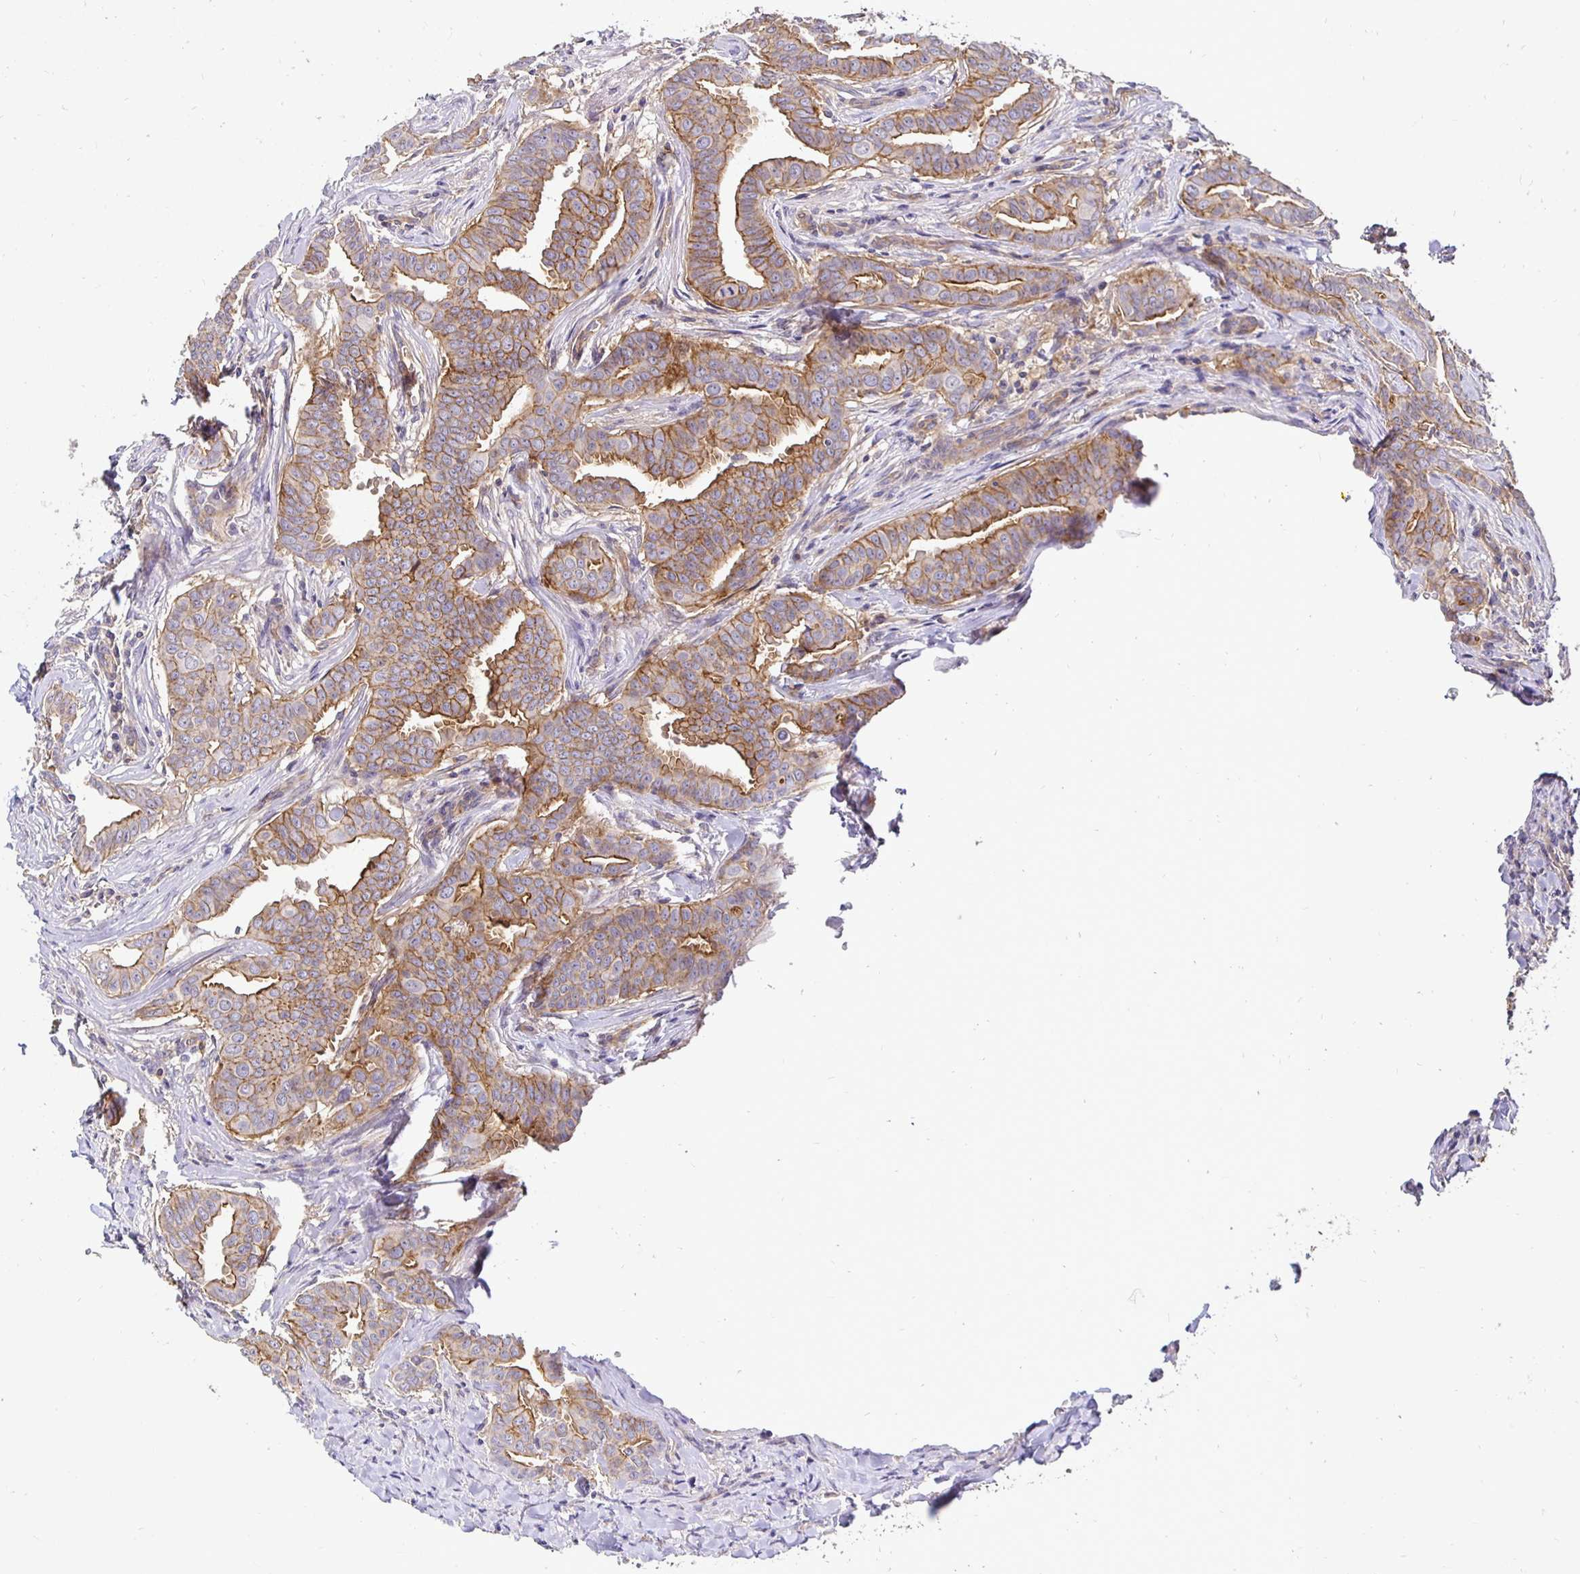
{"staining": {"intensity": "moderate", "quantity": ">75%", "location": "cytoplasmic/membranous"}, "tissue": "breast cancer", "cell_type": "Tumor cells", "image_type": "cancer", "snomed": [{"axis": "morphology", "description": "Duct carcinoma"}, {"axis": "topography", "description": "Breast"}], "caption": "Protein staining by immunohistochemistry demonstrates moderate cytoplasmic/membranous positivity in approximately >75% of tumor cells in breast invasive ductal carcinoma. Nuclei are stained in blue.", "gene": "SLC9A1", "patient": {"sex": "female", "age": 45}}